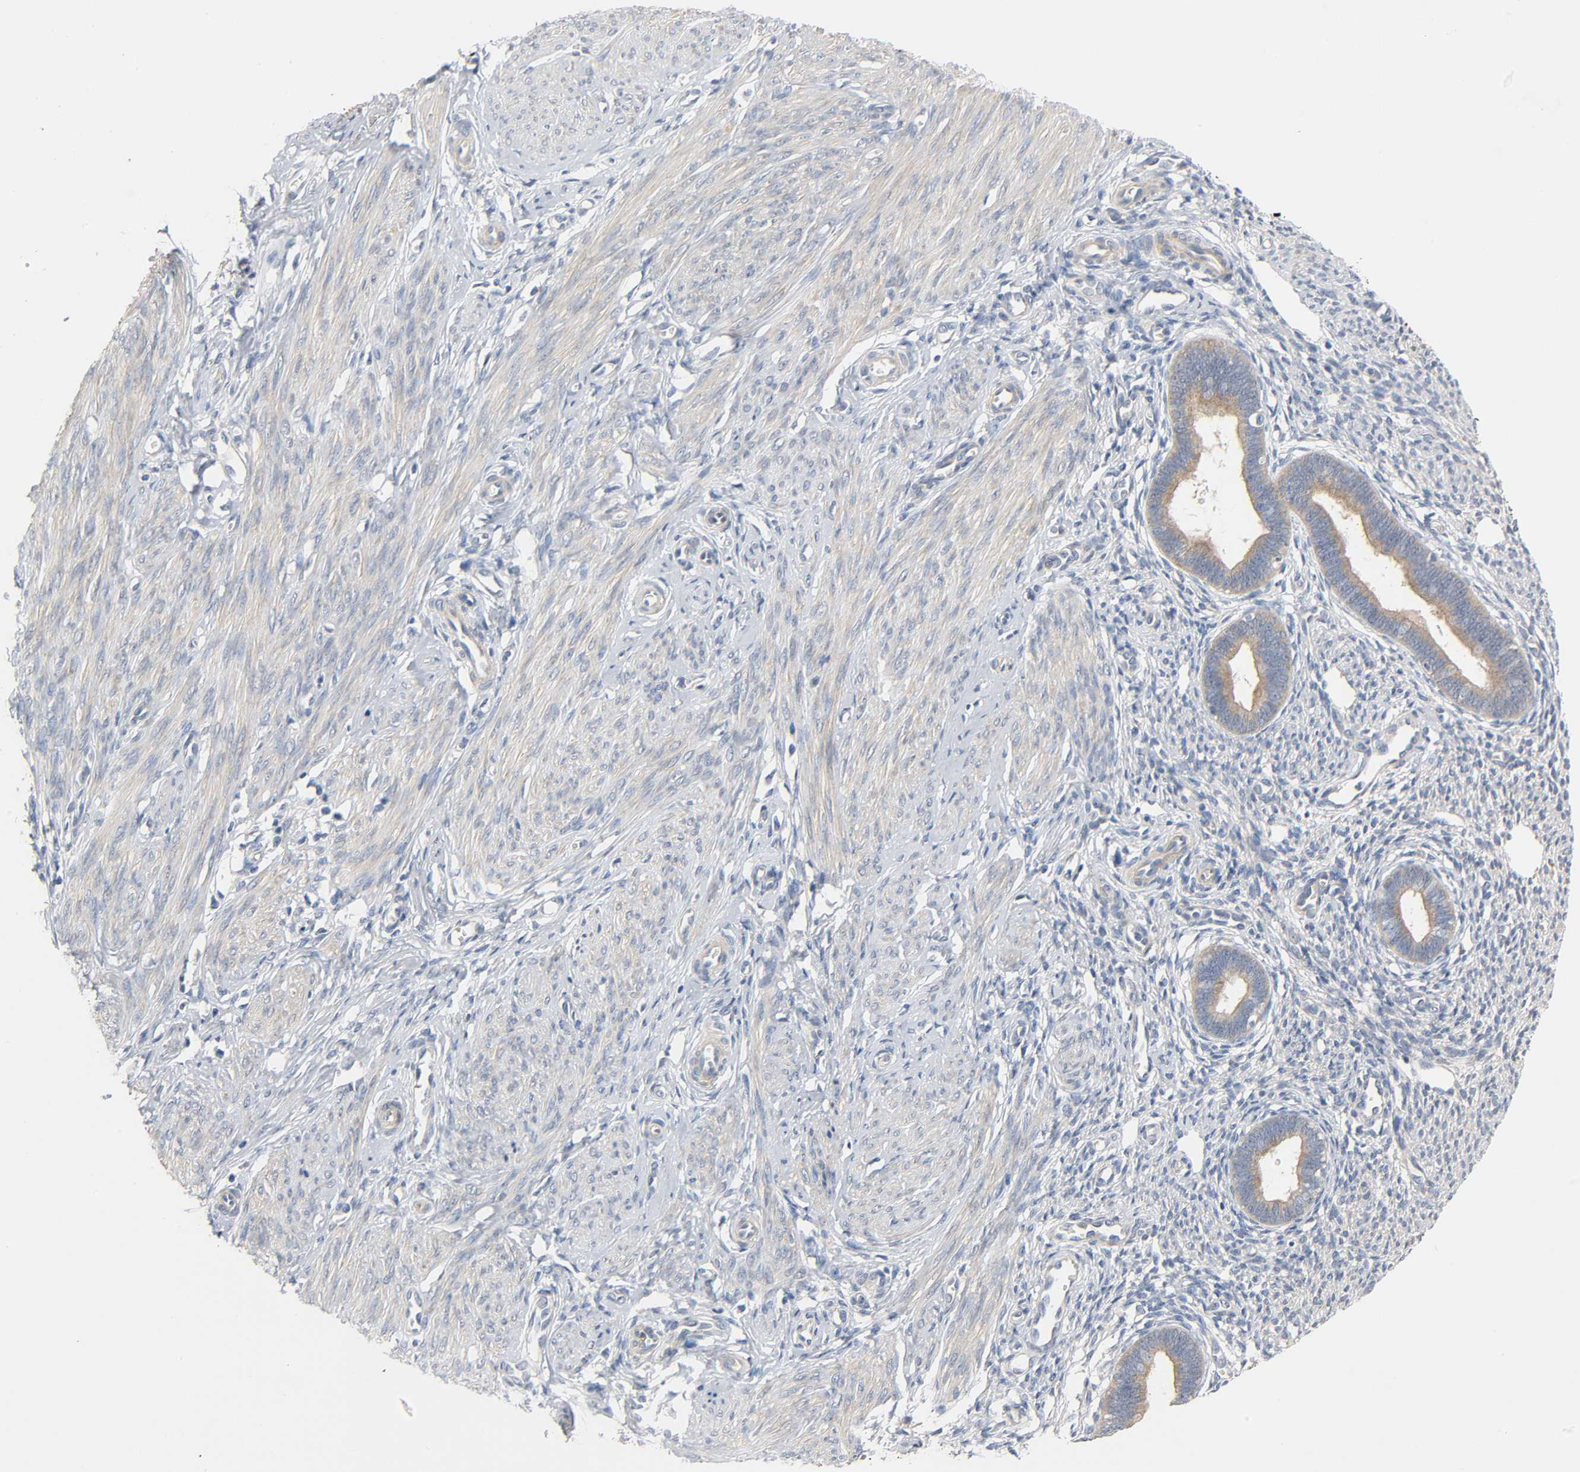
{"staining": {"intensity": "moderate", "quantity": "25%-75%", "location": "cytoplasmic/membranous"}, "tissue": "endometrium", "cell_type": "Cells in endometrial stroma", "image_type": "normal", "snomed": [{"axis": "morphology", "description": "Normal tissue, NOS"}, {"axis": "topography", "description": "Endometrium"}], "caption": "This micrograph displays immunohistochemistry (IHC) staining of normal endometrium, with medium moderate cytoplasmic/membranous positivity in approximately 25%-75% of cells in endometrial stroma.", "gene": "ARPC1A", "patient": {"sex": "female", "age": 27}}